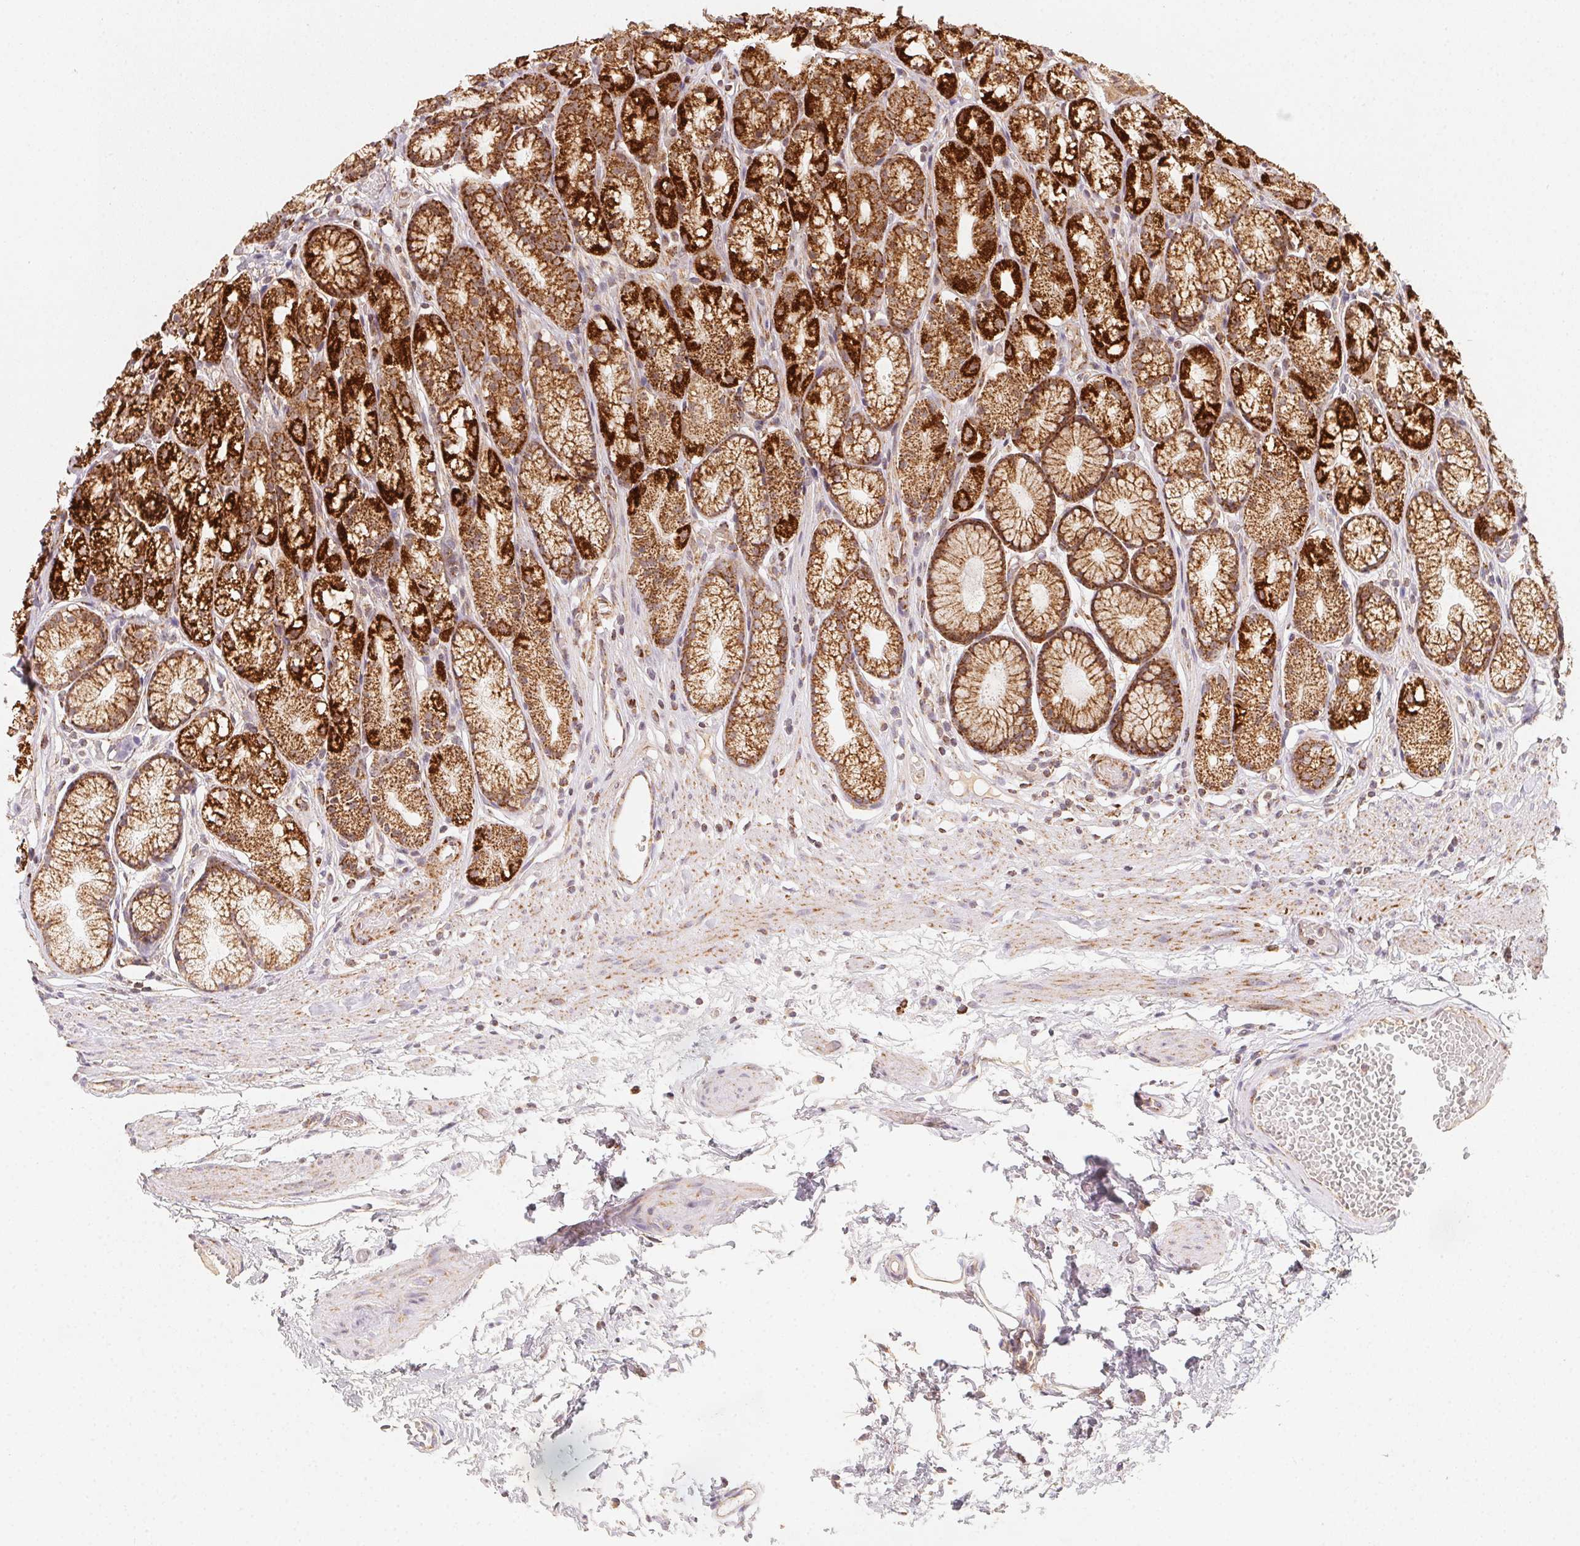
{"staining": {"intensity": "strong", "quantity": ">75%", "location": "cytoplasmic/membranous"}, "tissue": "stomach", "cell_type": "Glandular cells", "image_type": "normal", "snomed": [{"axis": "morphology", "description": "Normal tissue, NOS"}, {"axis": "topography", "description": "Smooth muscle"}, {"axis": "topography", "description": "Stomach"}], "caption": "This photomicrograph demonstrates immunohistochemistry staining of normal stomach, with high strong cytoplasmic/membranous staining in about >75% of glandular cells.", "gene": "NDUFS6", "patient": {"sex": "male", "age": 70}}